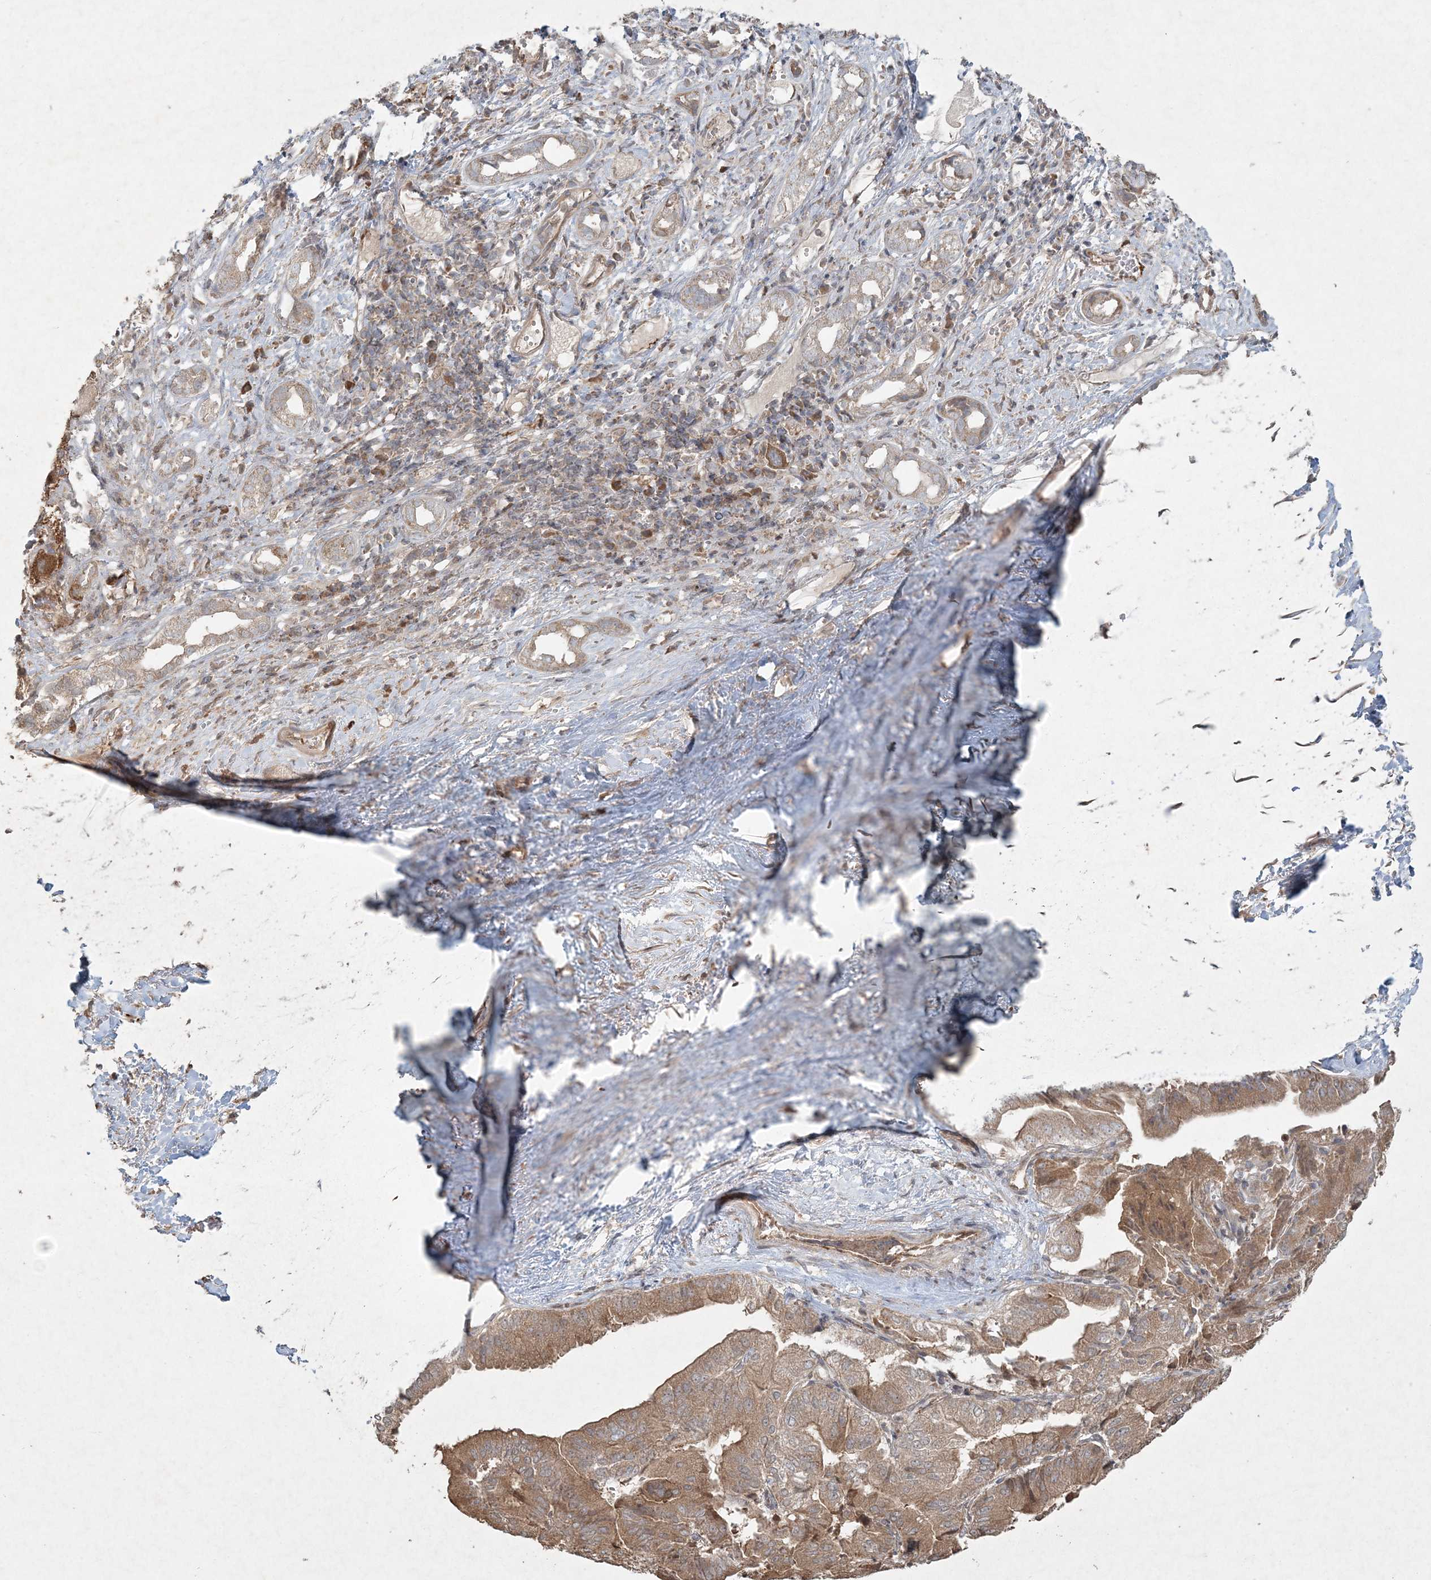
{"staining": {"intensity": "moderate", "quantity": ">75%", "location": "cytoplasmic/membranous"}, "tissue": "liver cancer", "cell_type": "Tumor cells", "image_type": "cancer", "snomed": [{"axis": "morphology", "description": "Cholangiocarcinoma"}, {"axis": "topography", "description": "Liver"}], "caption": "Immunohistochemical staining of human cholangiocarcinoma (liver) reveals medium levels of moderate cytoplasmic/membranous staining in about >75% of tumor cells.", "gene": "ANAPC16", "patient": {"sex": "female", "age": 75}}